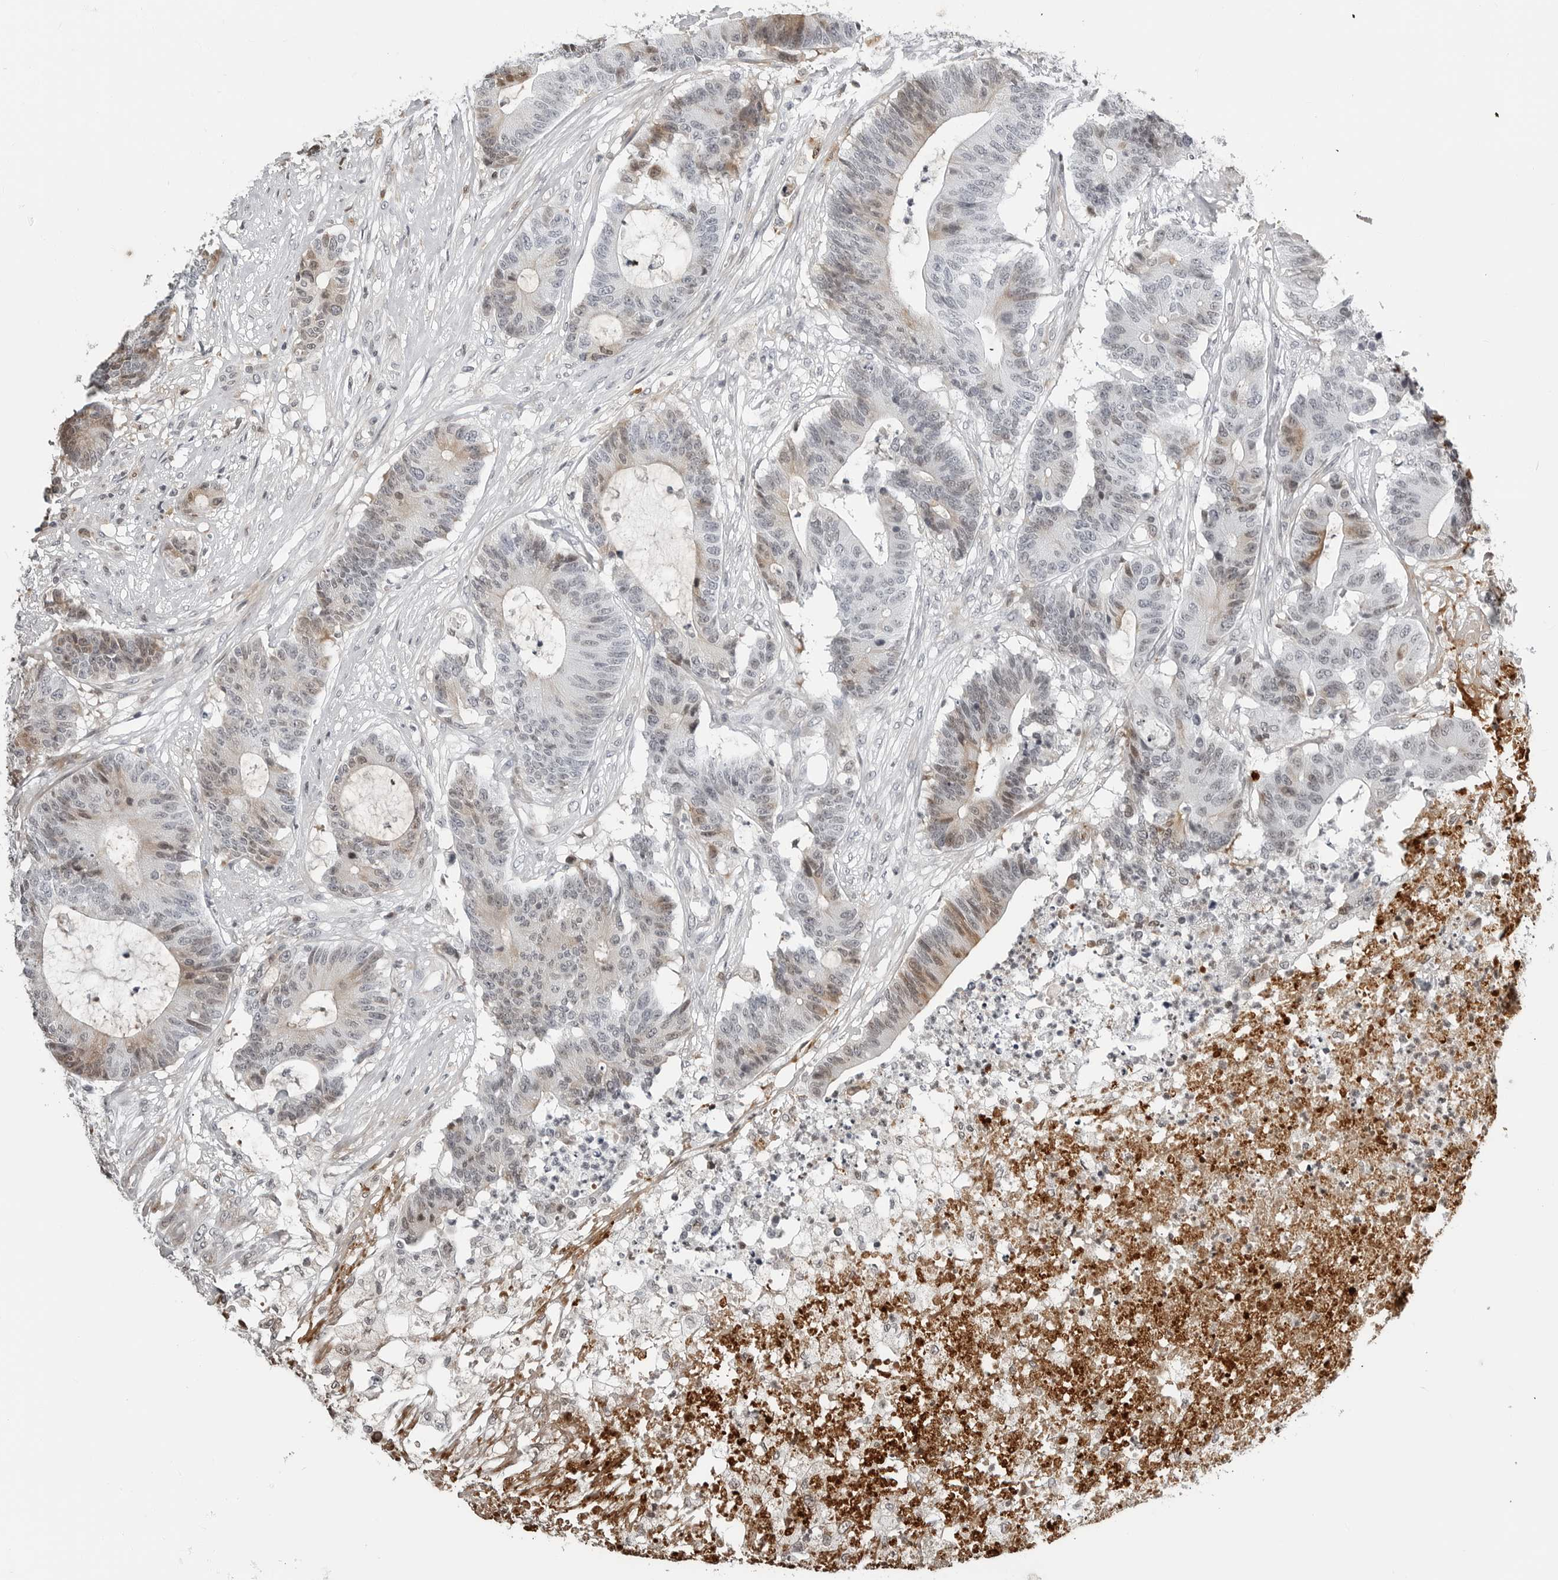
{"staining": {"intensity": "moderate", "quantity": "<25%", "location": "cytoplasmic/membranous"}, "tissue": "colorectal cancer", "cell_type": "Tumor cells", "image_type": "cancer", "snomed": [{"axis": "morphology", "description": "Adenocarcinoma, NOS"}, {"axis": "topography", "description": "Colon"}], "caption": "Tumor cells reveal moderate cytoplasmic/membranous staining in approximately <25% of cells in colorectal cancer (adenocarcinoma).", "gene": "CXCR5", "patient": {"sex": "female", "age": 84}}